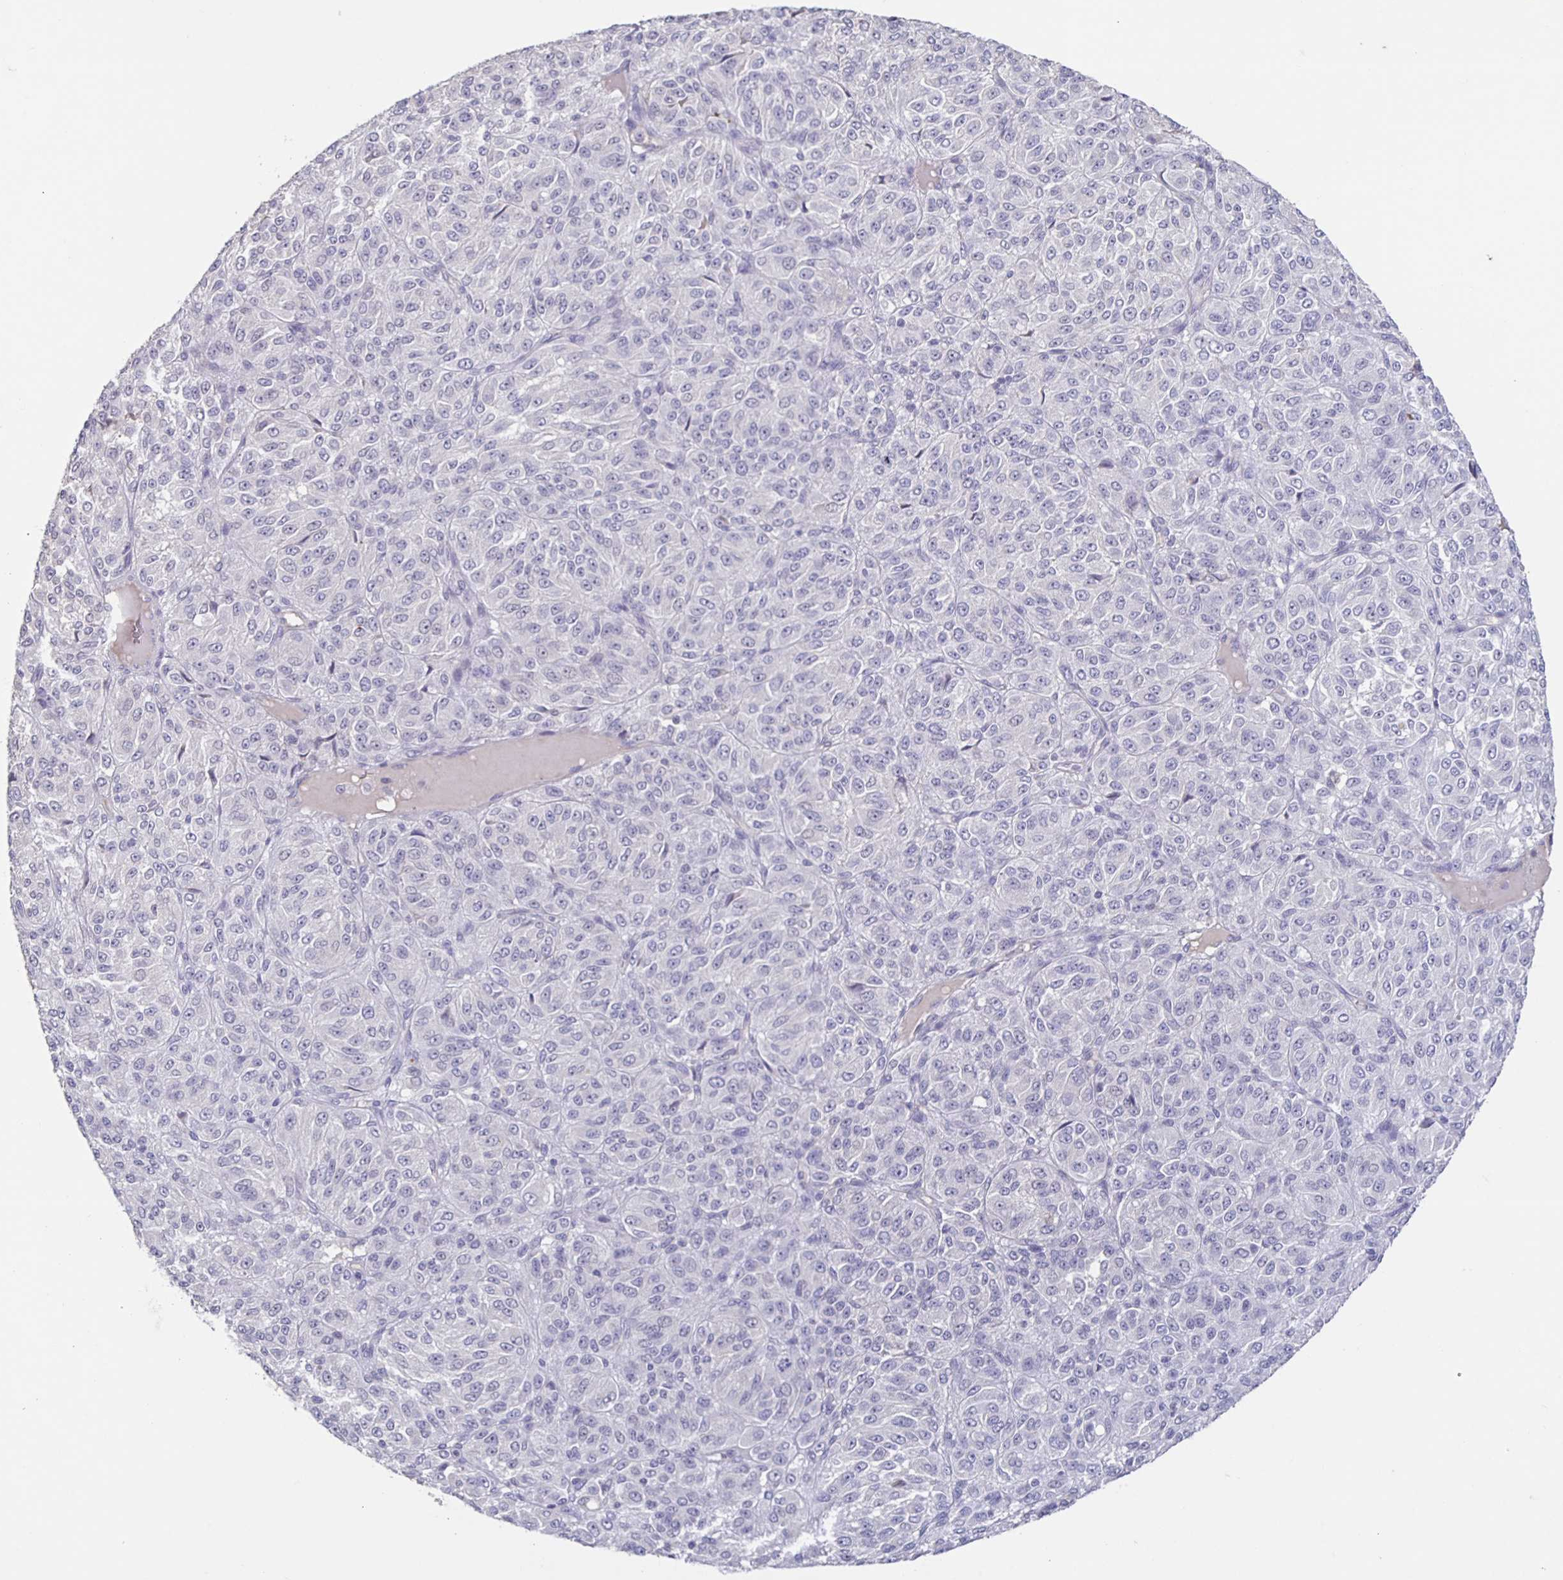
{"staining": {"intensity": "negative", "quantity": "none", "location": "none"}, "tissue": "melanoma", "cell_type": "Tumor cells", "image_type": "cancer", "snomed": [{"axis": "morphology", "description": "Malignant melanoma, Metastatic site"}, {"axis": "topography", "description": "Brain"}], "caption": "Immunohistochemical staining of human melanoma reveals no significant expression in tumor cells.", "gene": "INSL5", "patient": {"sex": "female", "age": 56}}